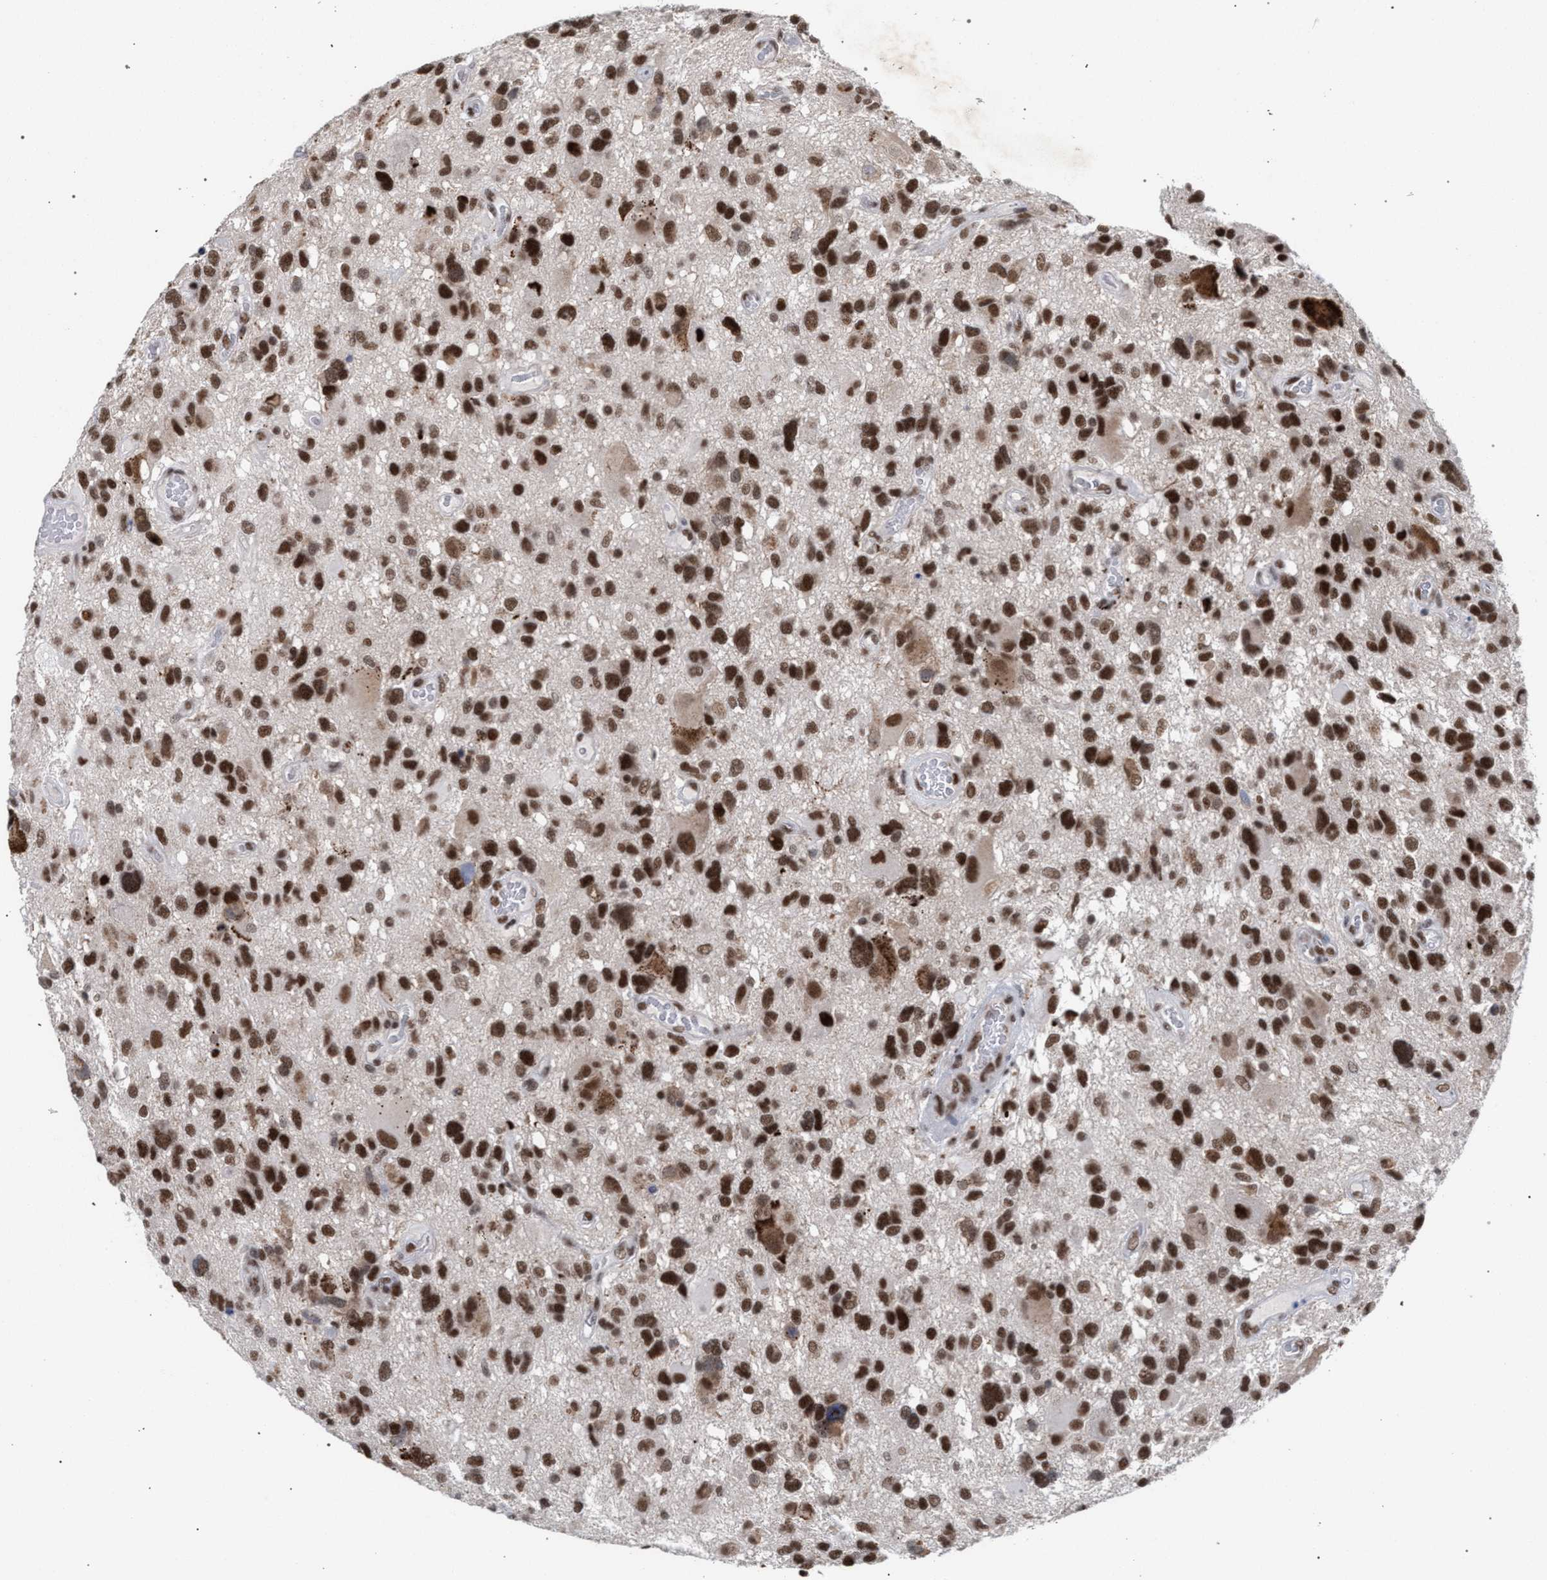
{"staining": {"intensity": "strong", "quantity": ">75%", "location": "nuclear"}, "tissue": "glioma", "cell_type": "Tumor cells", "image_type": "cancer", "snomed": [{"axis": "morphology", "description": "Glioma, malignant, High grade"}, {"axis": "topography", "description": "Brain"}], "caption": "An IHC photomicrograph of neoplastic tissue is shown. Protein staining in brown labels strong nuclear positivity in glioma within tumor cells.", "gene": "SCAF4", "patient": {"sex": "male", "age": 33}}